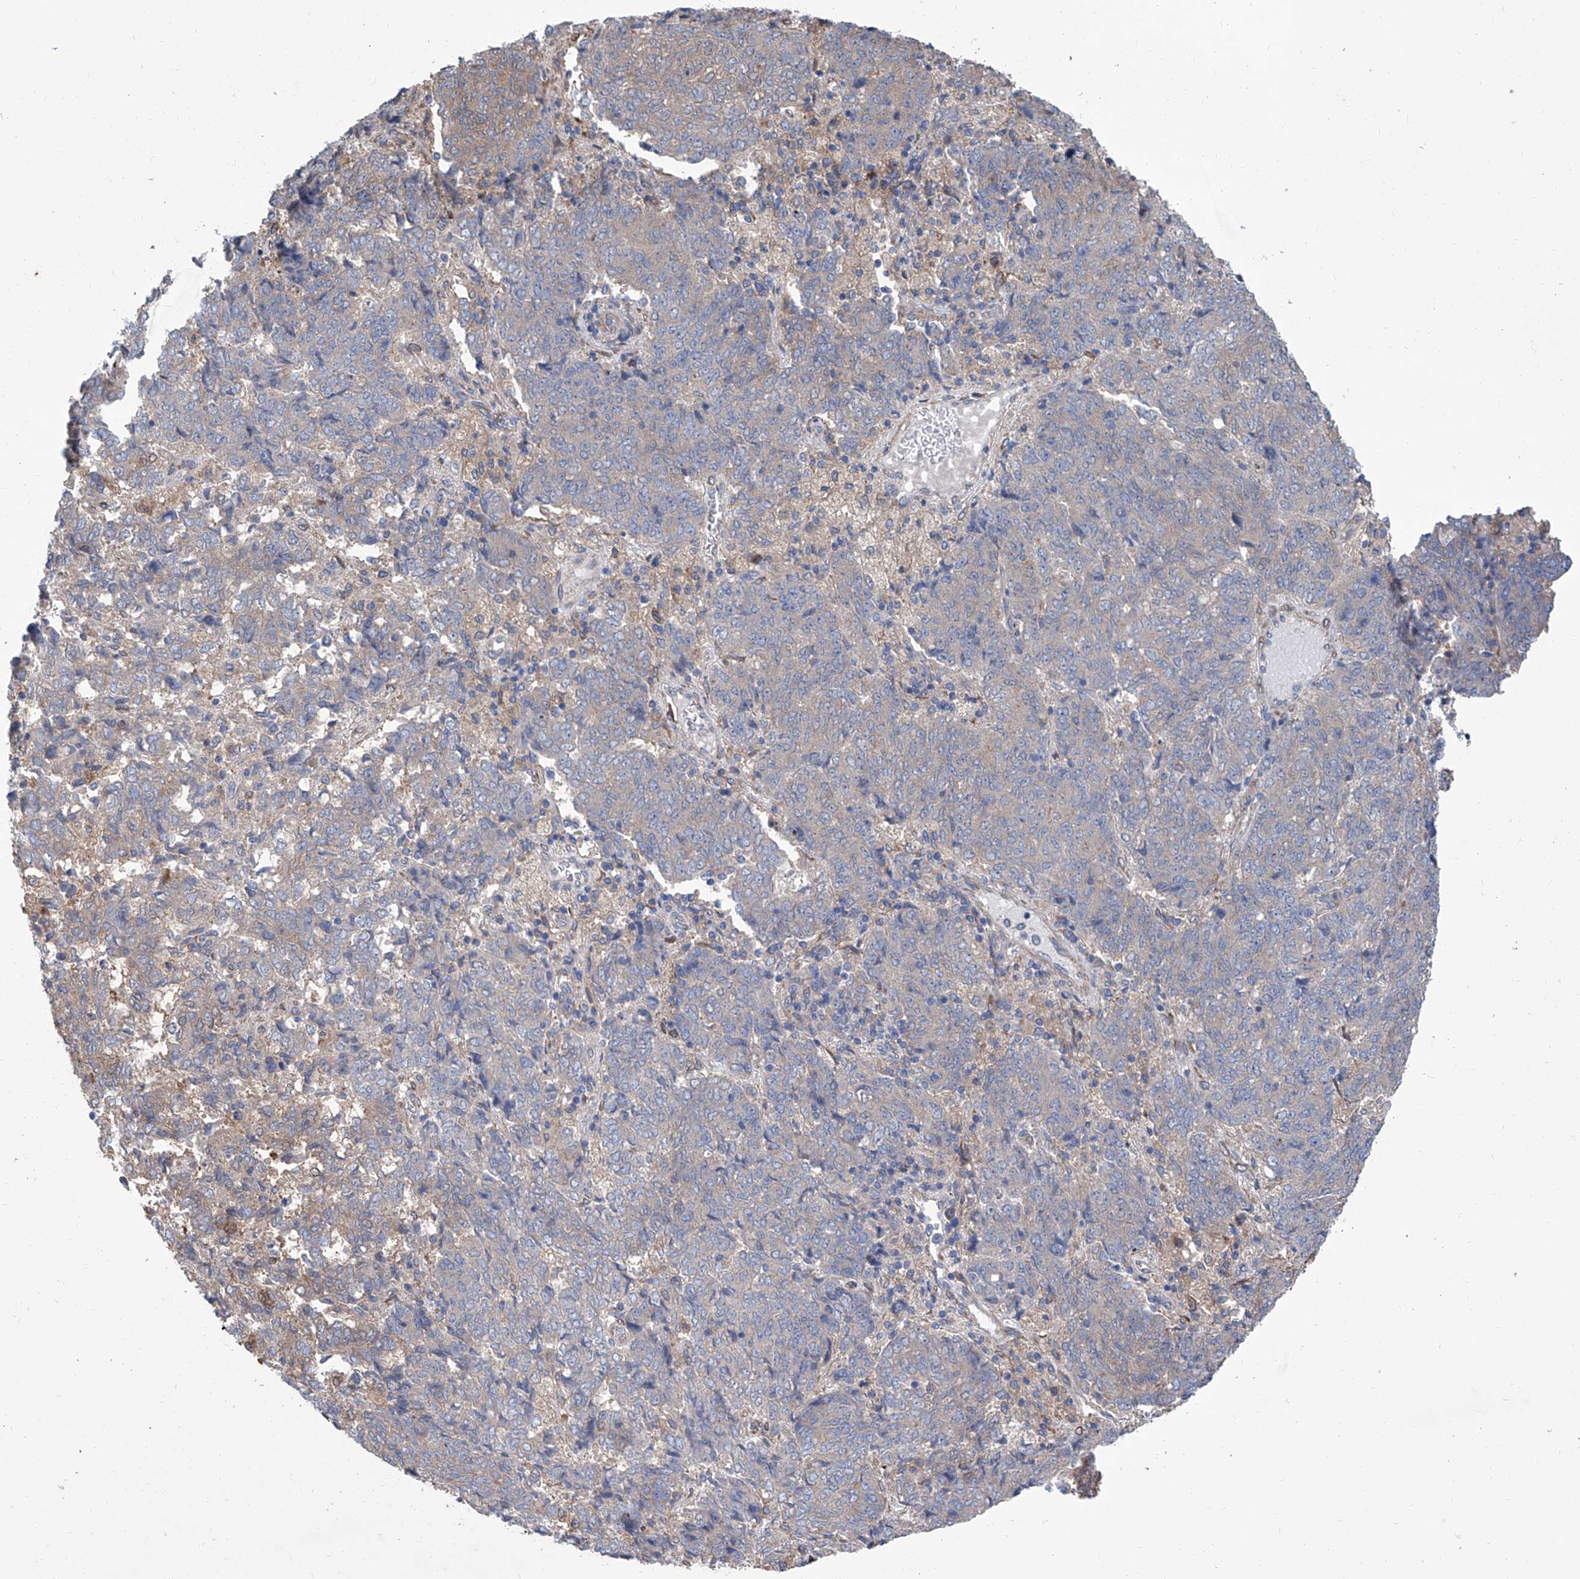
{"staining": {"intensity": "weak", "quantity": "<25%", "location": "cytoplasmic/membranous"}, "tissue": "endometrial cancer", "cell_type": "Tumor cells", "image_type": "cancer", "snomed": [{"axis": "morphology", "description": "Adenocarcinoma, NOS"}, {"axis": "topography", "description": "Endometrium"}], "caption": "Immunohistochemistry of human endometrial cancer (adenocarcinoma) displays no expression in tumor cells. (Stains: DAB (3,3'-diaminobenzidine) immunohistochemistry with hematoxylin counter stain, Microscopy: brightfield microscopy at high magnification).", "gene": "SMS", "patient": {"sex": "female", "age": 80}}